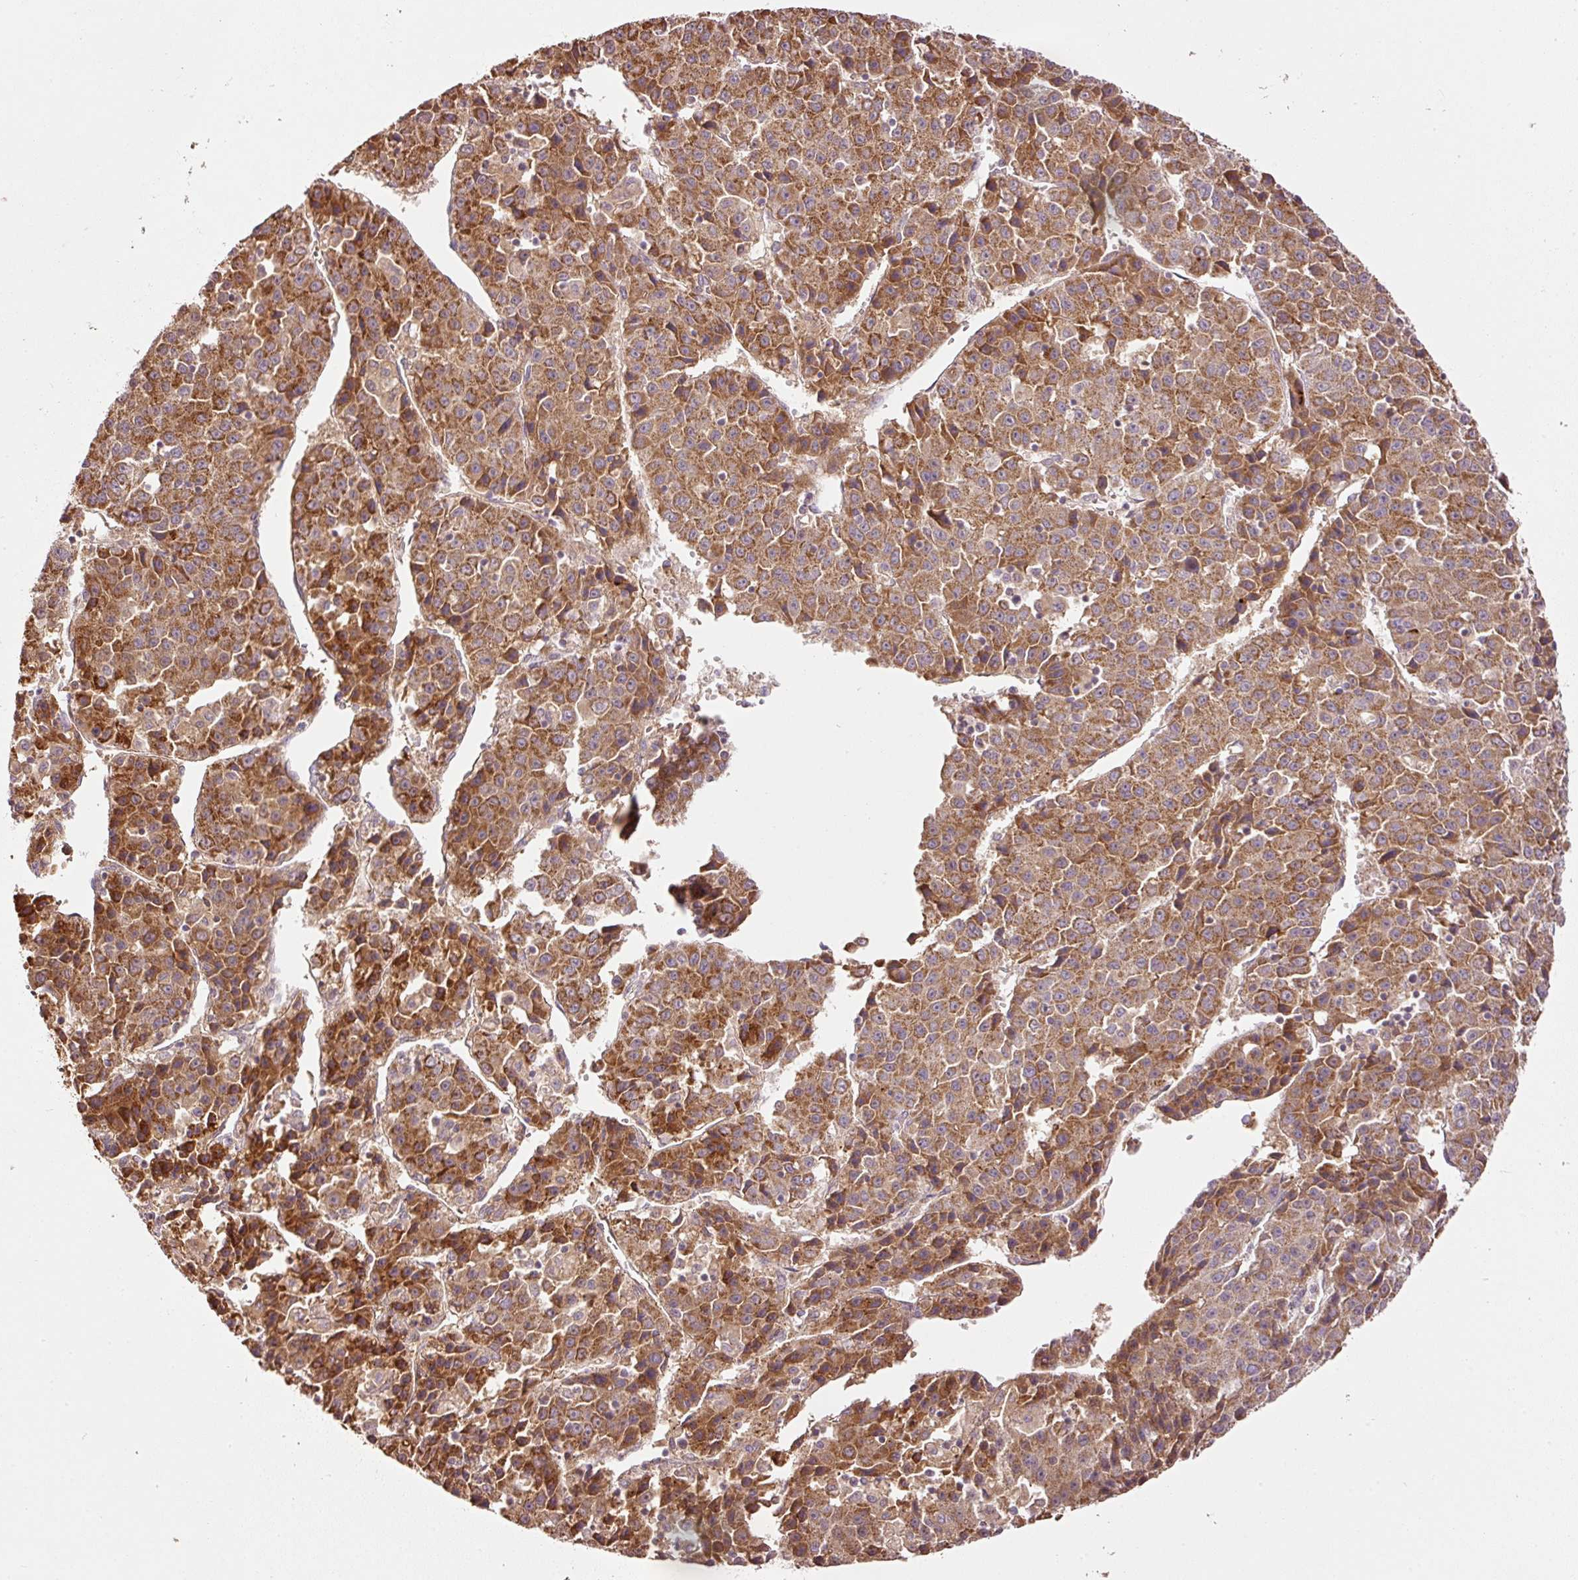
{"staining": {"intensity": "moderate", "quantity": ">75%", "location": "cytoplasmic/membranous"}, "tissue": "liver cancer", "cell_type": "Tumor cells", "image_type": "cancer", "snomed": [{"axis": "morphology", "description": "Carcinoma, Hepatocellular, NOS"}, {"axis": "topography", "description": "Liver"}], "caption": "Immunohistochemistry (IHC) (DAB (3,3'-diaminobenzidine)) staining of human liver cancer (hepatocellular carcinoma) exhibits moderate cytoplasmic/membranous protein staining in about >75% of tumor cells. Nuclei are stained in blue.", "gene": "SERPING1", "patient": {"sex": "female", "age": 53}}